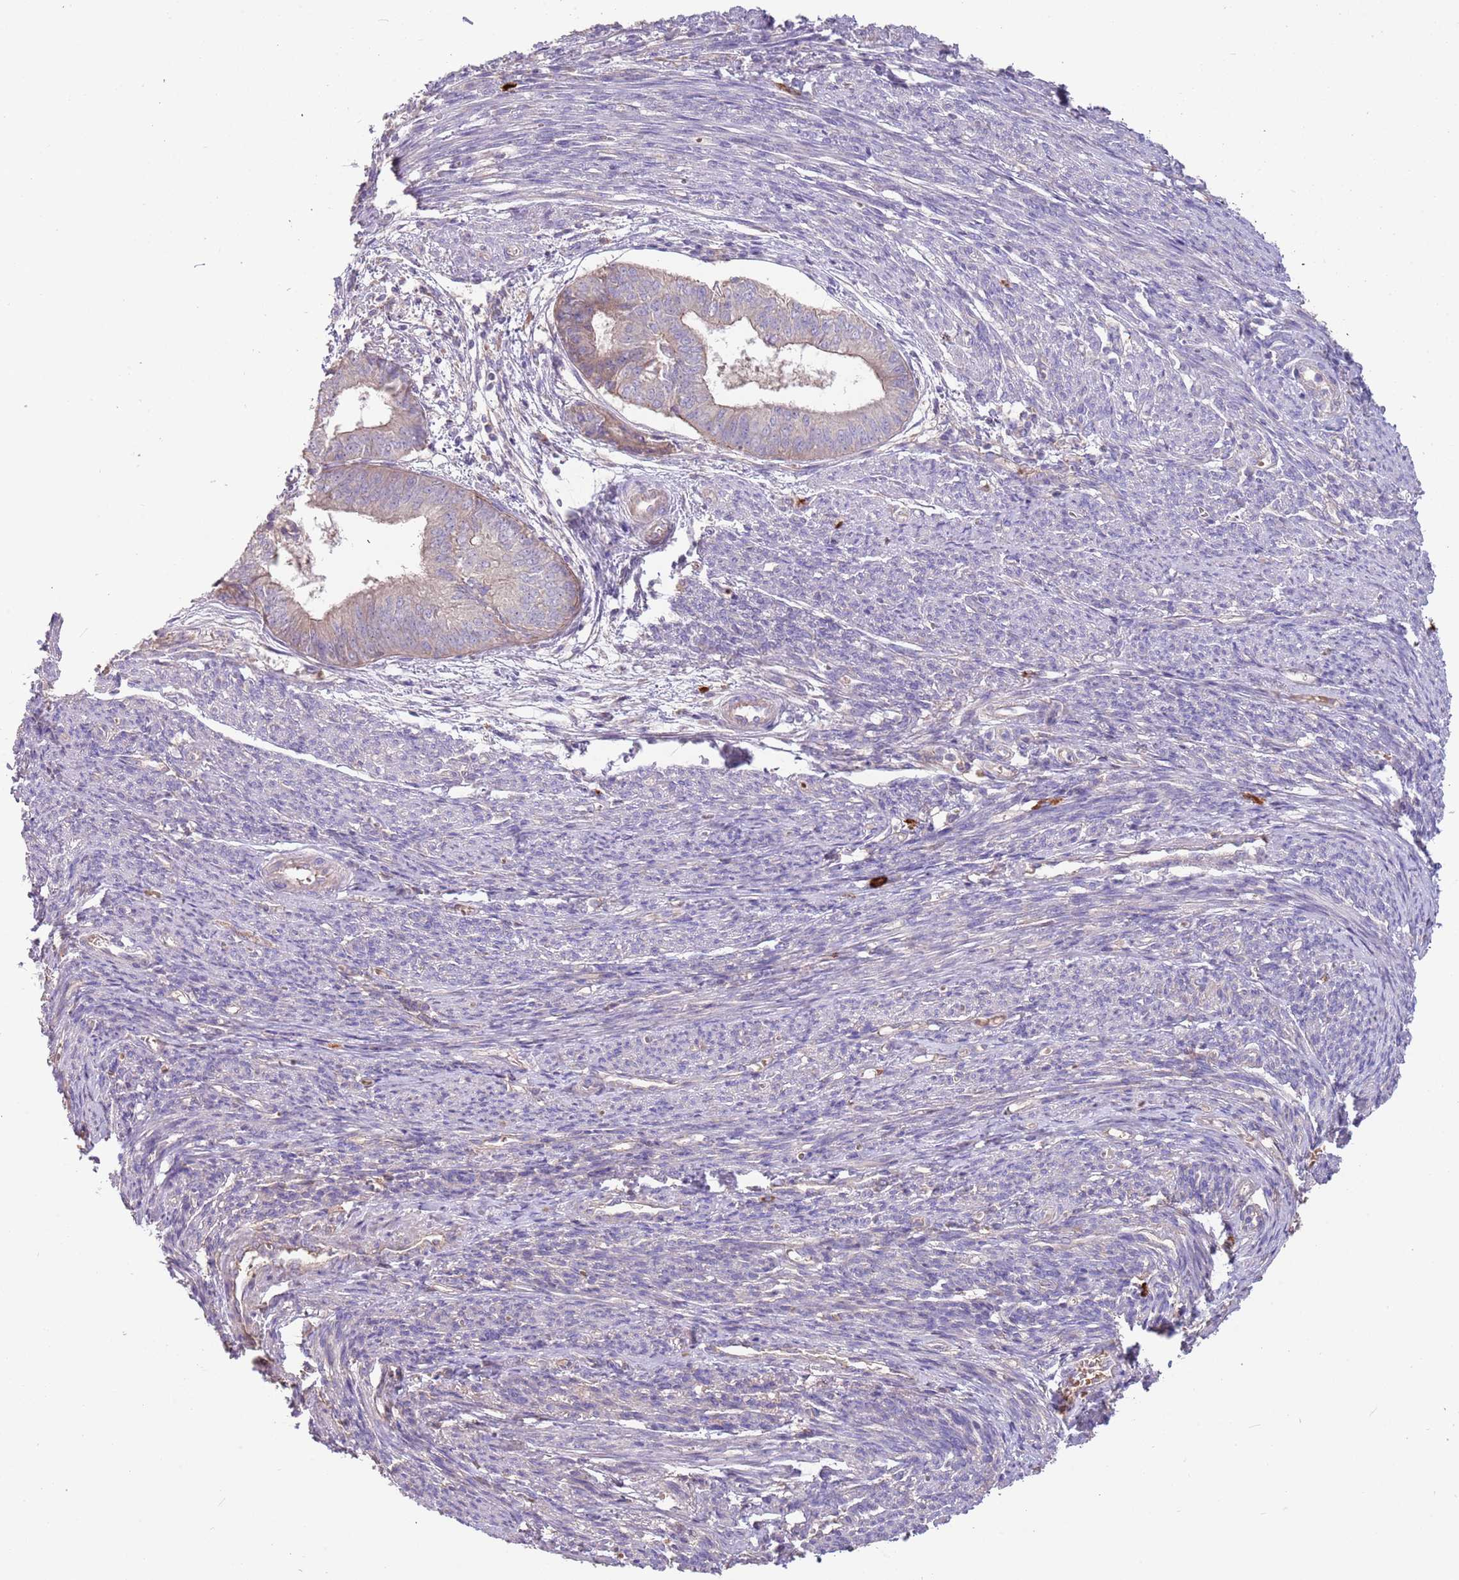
{"staining": {"intensity": "weak", "quantity": "<25%", "location": "cytoplasmic/membranous"}, "tissue": "endometrial cancer", "cell_type": "Tumor cells", "image_type": "cancer", "snomed": [{"axis": "morphology", "description": "Adenocarcinoma, NOS"}, {"axis": "topography", "description": "Endometrium"}], "caption": "High magnification brightfield microscopy of endometrial adenocarcinoma stained with DAB (3,3'-diaminobenzidine) (brown) and counterstained with hematoxylin (blue): tumor cells show no significant expression. The staining is performed using DAB brown chromogen with nuclei counter-stained in using hematoxylin.", "gene": "TRMO", "patient": {"sex": "female", "age": 62}}